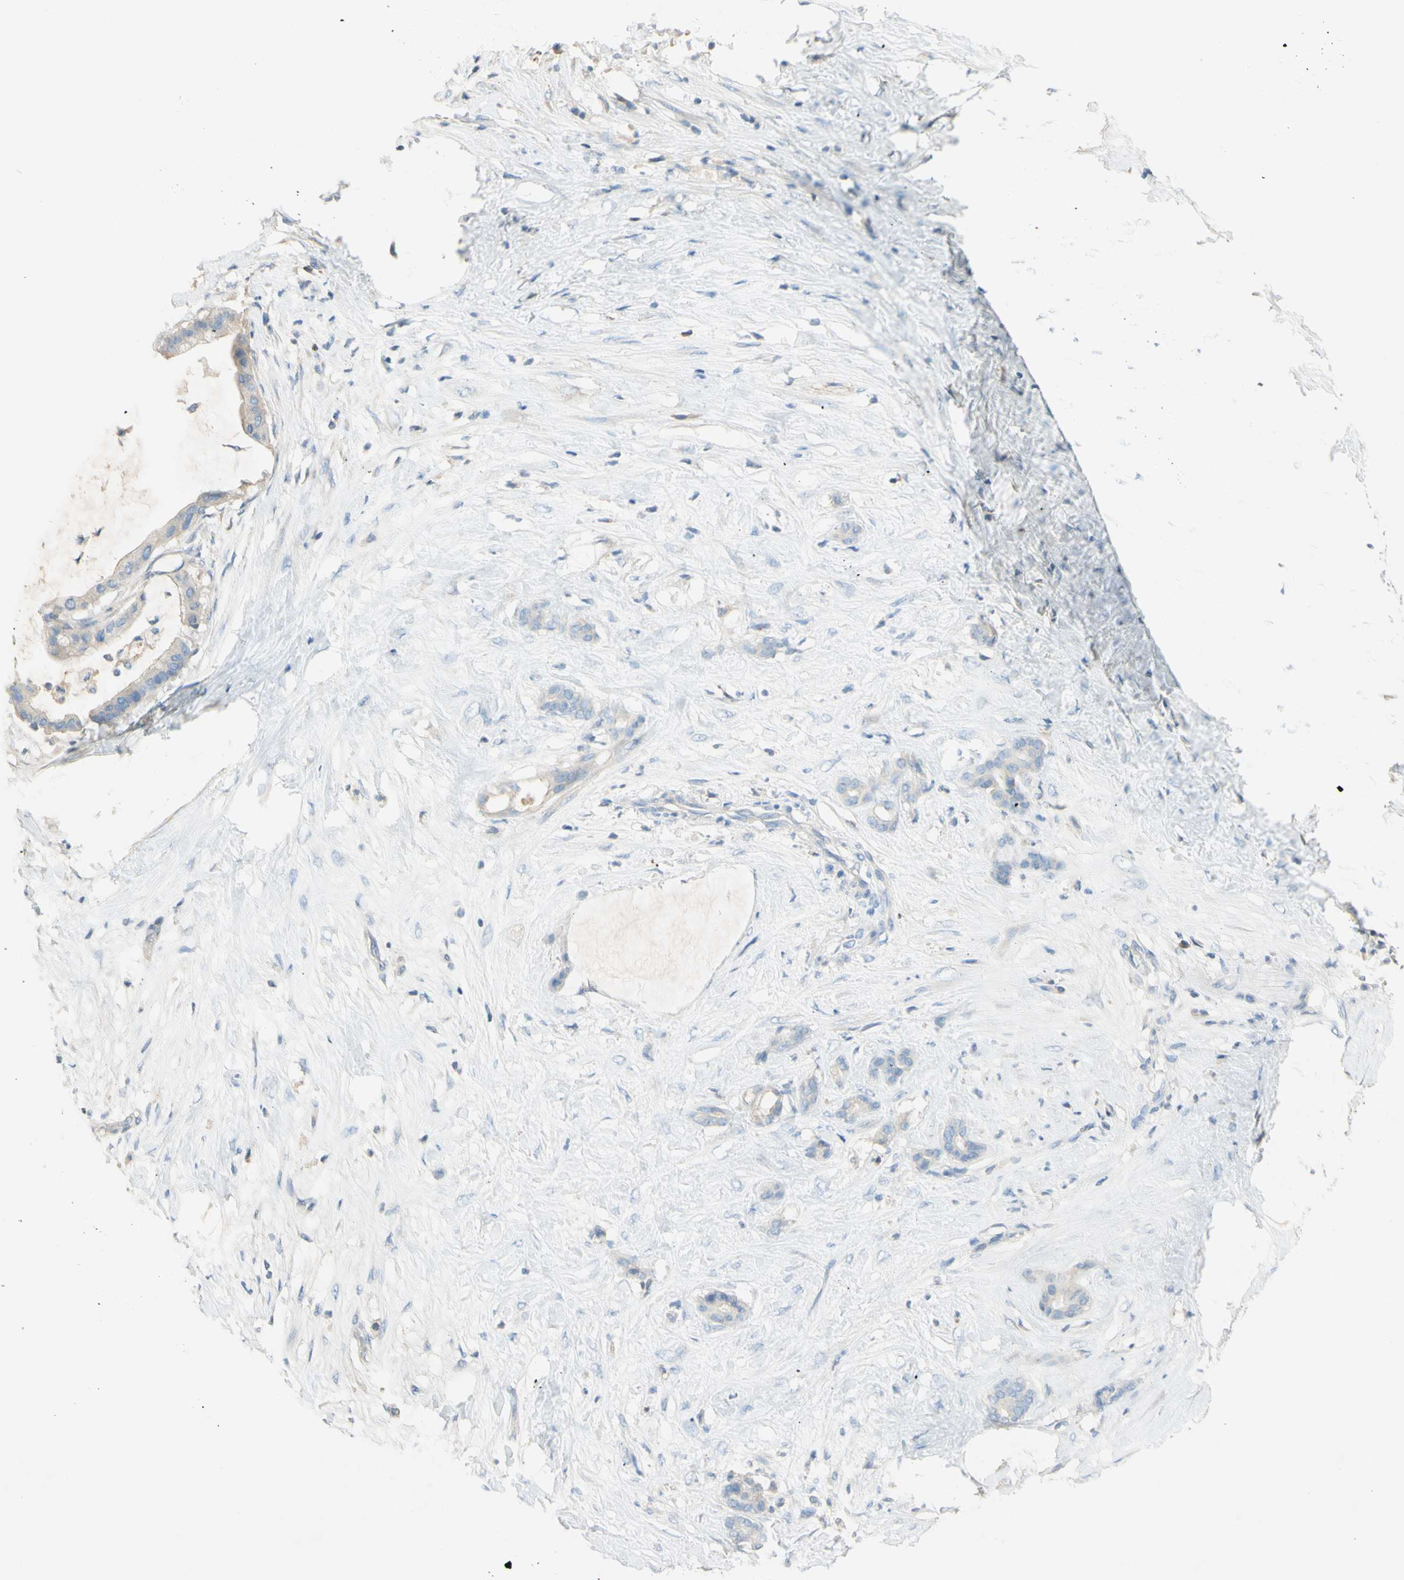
{"staining": {"intensity": "negative", "quantity": "none", "location": "none"}, "tissue": "pancreatic cancer", "cell_type": "Tumor cells", "image_type": "cancer", "snomed": [{"axis": "morphology", "description": "Adenocarcinoma, NOS"}, {"axis": "topography", "description": "Pancreas"}], "caption": "Photomicrograph shows no protein positivity in tumor cells of pancreatic cancer tissue.", "gene": "PACSIN1", "patient": {"sex": "male", "age": 41}}